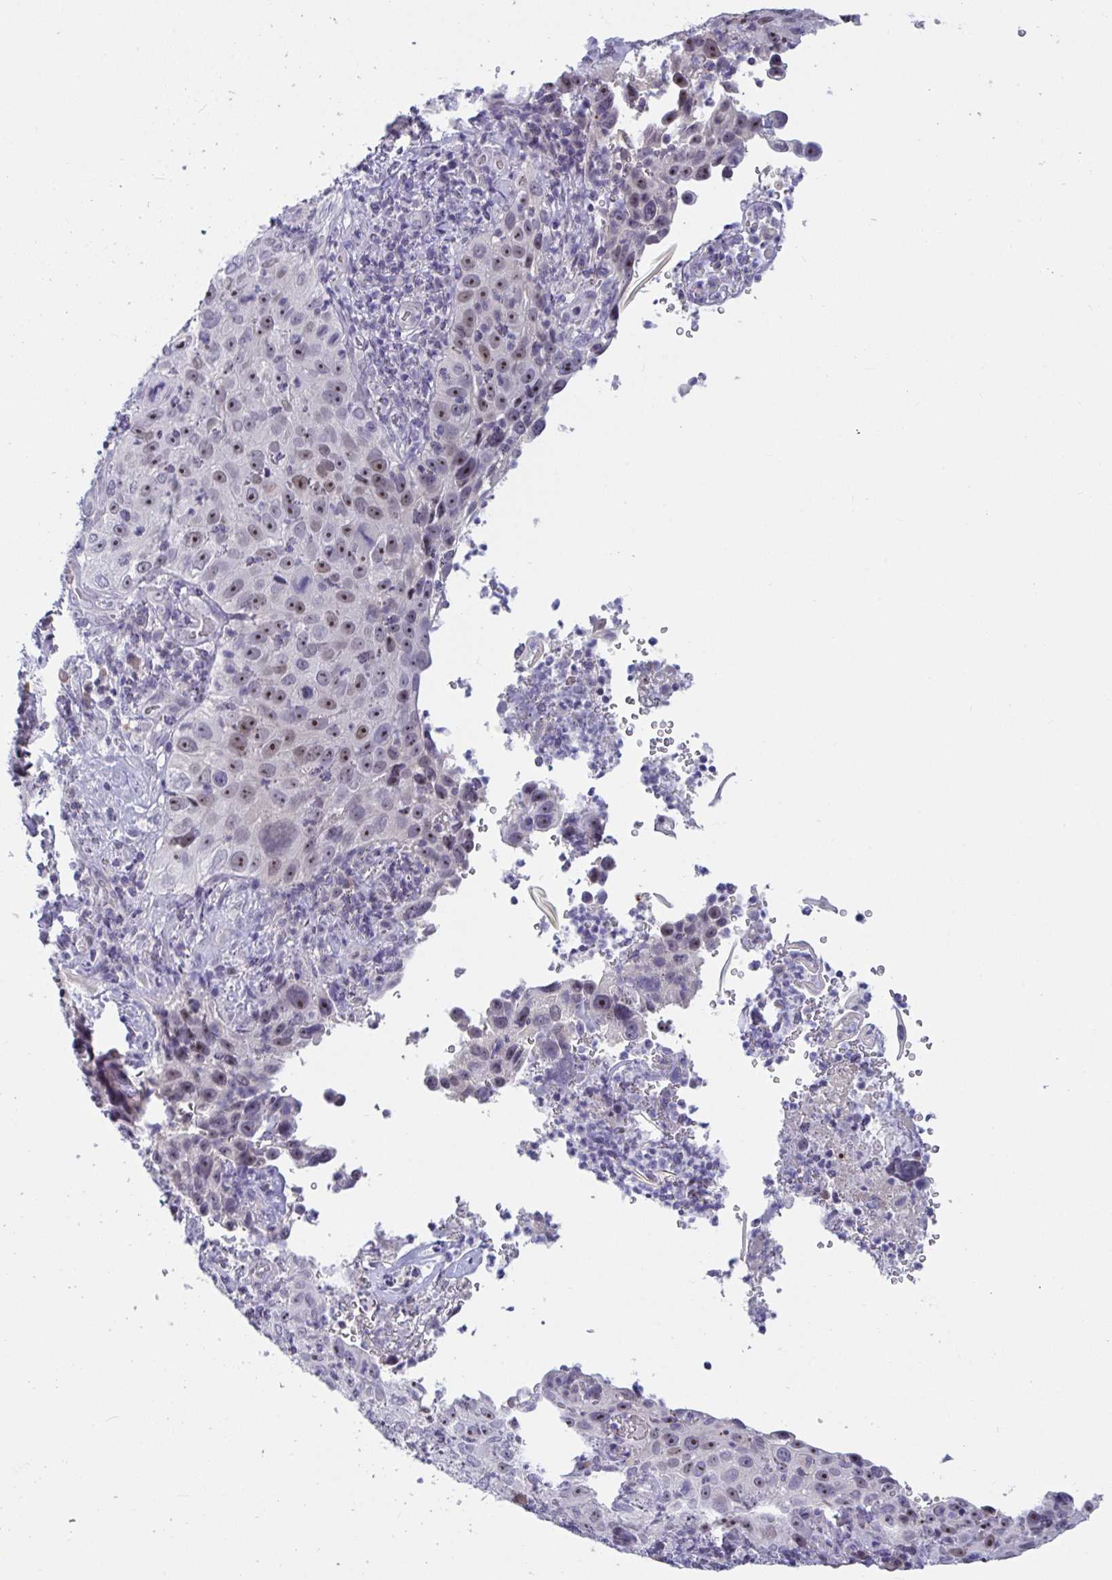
{"staining": {"intensity": "moderate", "quantity": "25%-75%", "location": "nuclear"}, "tissue": "cervical cancer", "cell_type": "Tumor cells", "image_type": "cancer", "snomed": [{"axis": "morphology", "description": "Squamous cell carcinoma, NOS"}, {"axis": "topography", "description": "Cervix"}], "caption": "DAB (3,3'-diaminobenzidine) immunohistochemical staining of cervical cancer displays moderate nuclear protein staining in approximately 25%-75% of tumor cells. (DAB IHC, brown staining for protein, blue staining for nuclei).", "gene": "MYC", "patient": {"sex": "female", "age": 30}}